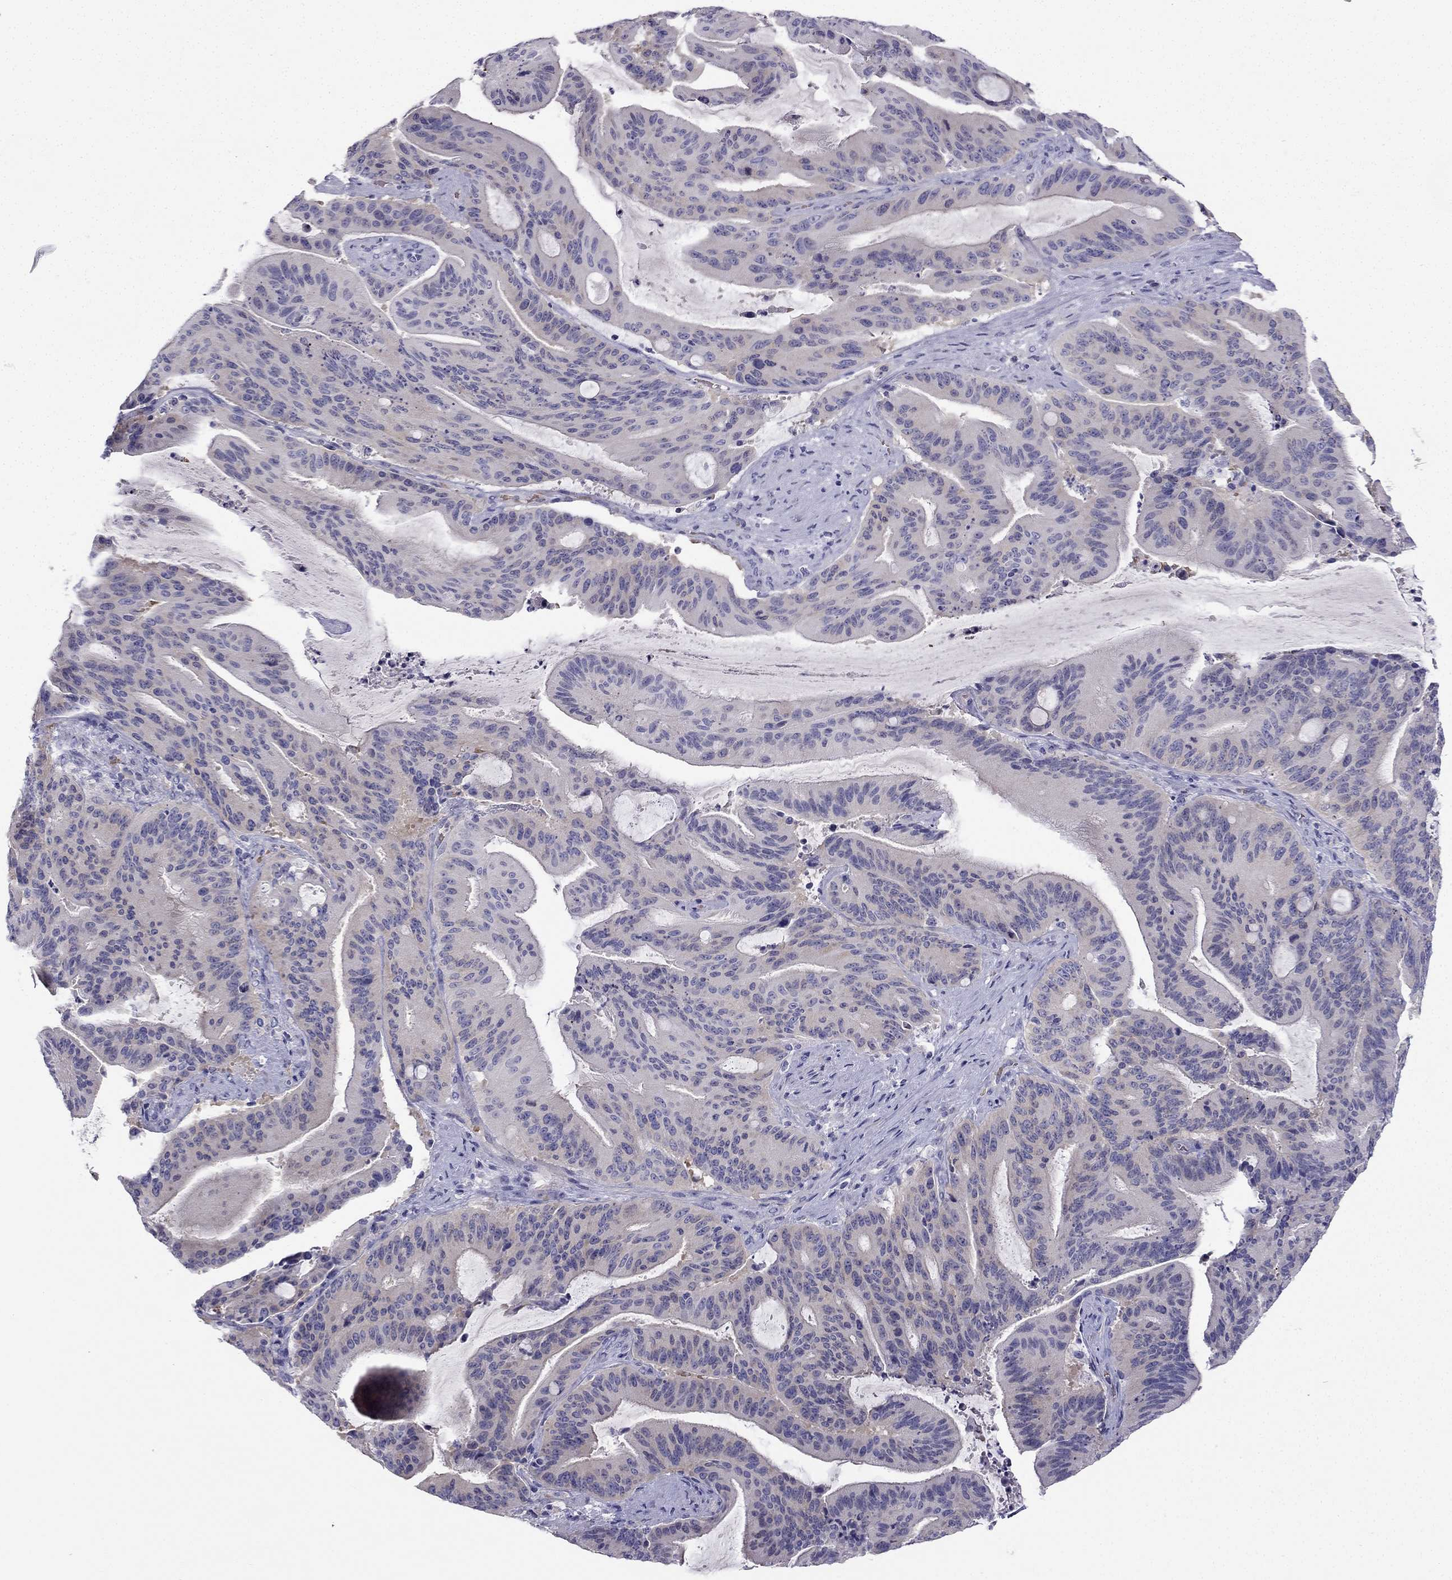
{"staining": {"intensity": "weak", "quantity": "<25%", "location": "cytoplasmic/membranous"}, "tissue": "liver cancer", "cell_type": "Tumor cells", "image_type": "cancer", "snomed": [{"axis": "morphology", "description": "Cholangiocarcinoma"}, {"axis": "topography", "description": "Liver"}], "caption": "Photomicrograph shows no protein staining in tumor cells of cholangiocarcinoma (liver) tissue. (DAB (3,3'-diaminobenzidine) immunohistochemistry (IHC) visualized using brightfield microscopy, high magnification).", "gene": "RSPH14", "patient": {"sex": "female", "age": 73}}